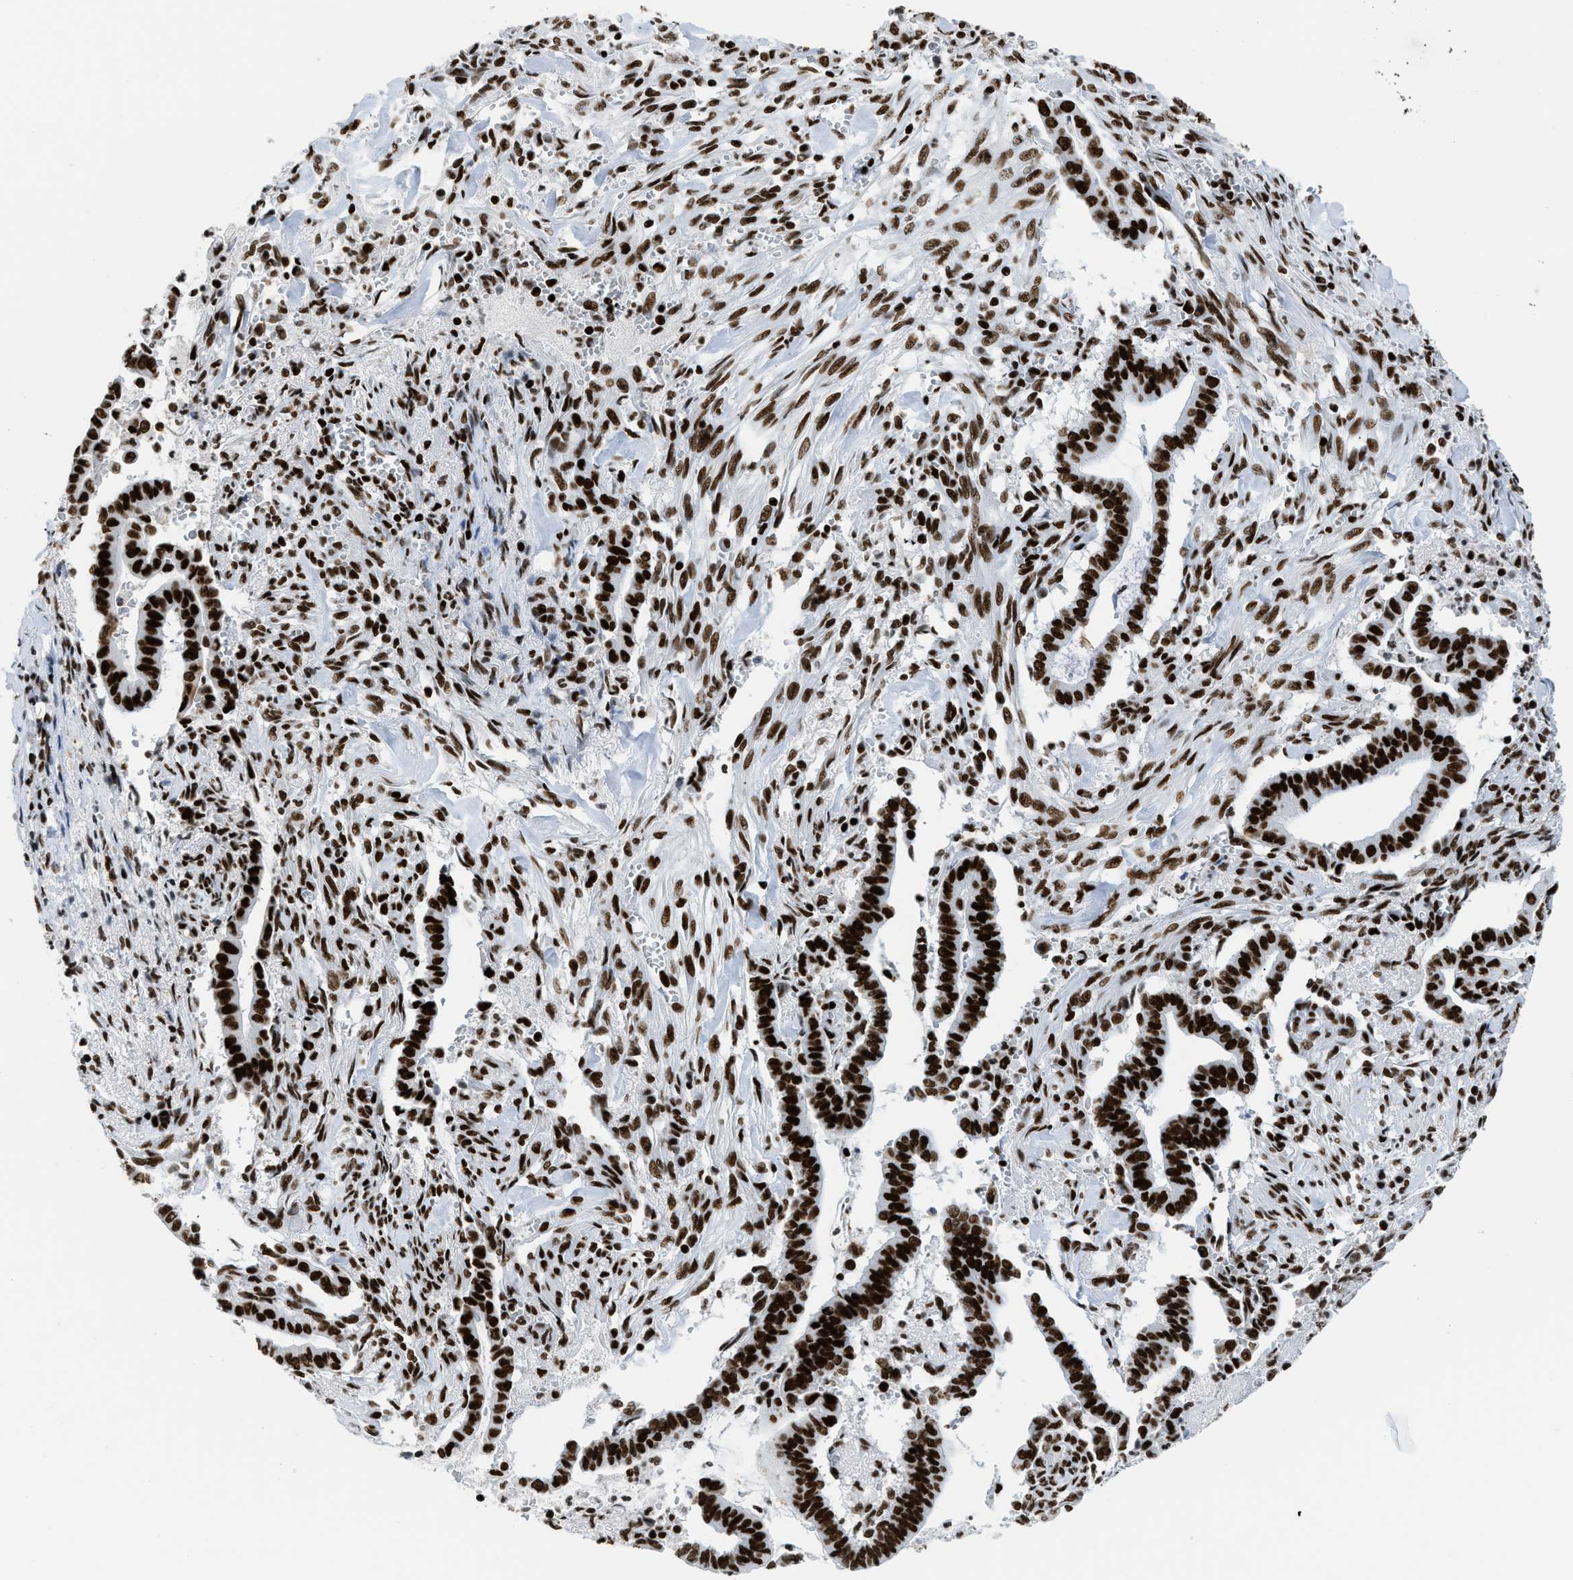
{"staining": {"intensity": "strong", "quantity": ">75%", "location": "nuclear"}, "tissue": "cervical cancer", "cell_type": "Tumor cells", "image_type": "cancer", "snomed": [{"axis": "morphology", "description": "Adenocarcinoma, NOS"}, {"axis": "topography", "description": "Cervix"}], "caption": "Immunohistochemical staining of cervical cancer (adenocarcinoma) exhibits high levels of strong nuclear expression in approximately >75% of tumor cells.", "gene": "PIF1", "patient": {"sex": "female", "age": 44}}